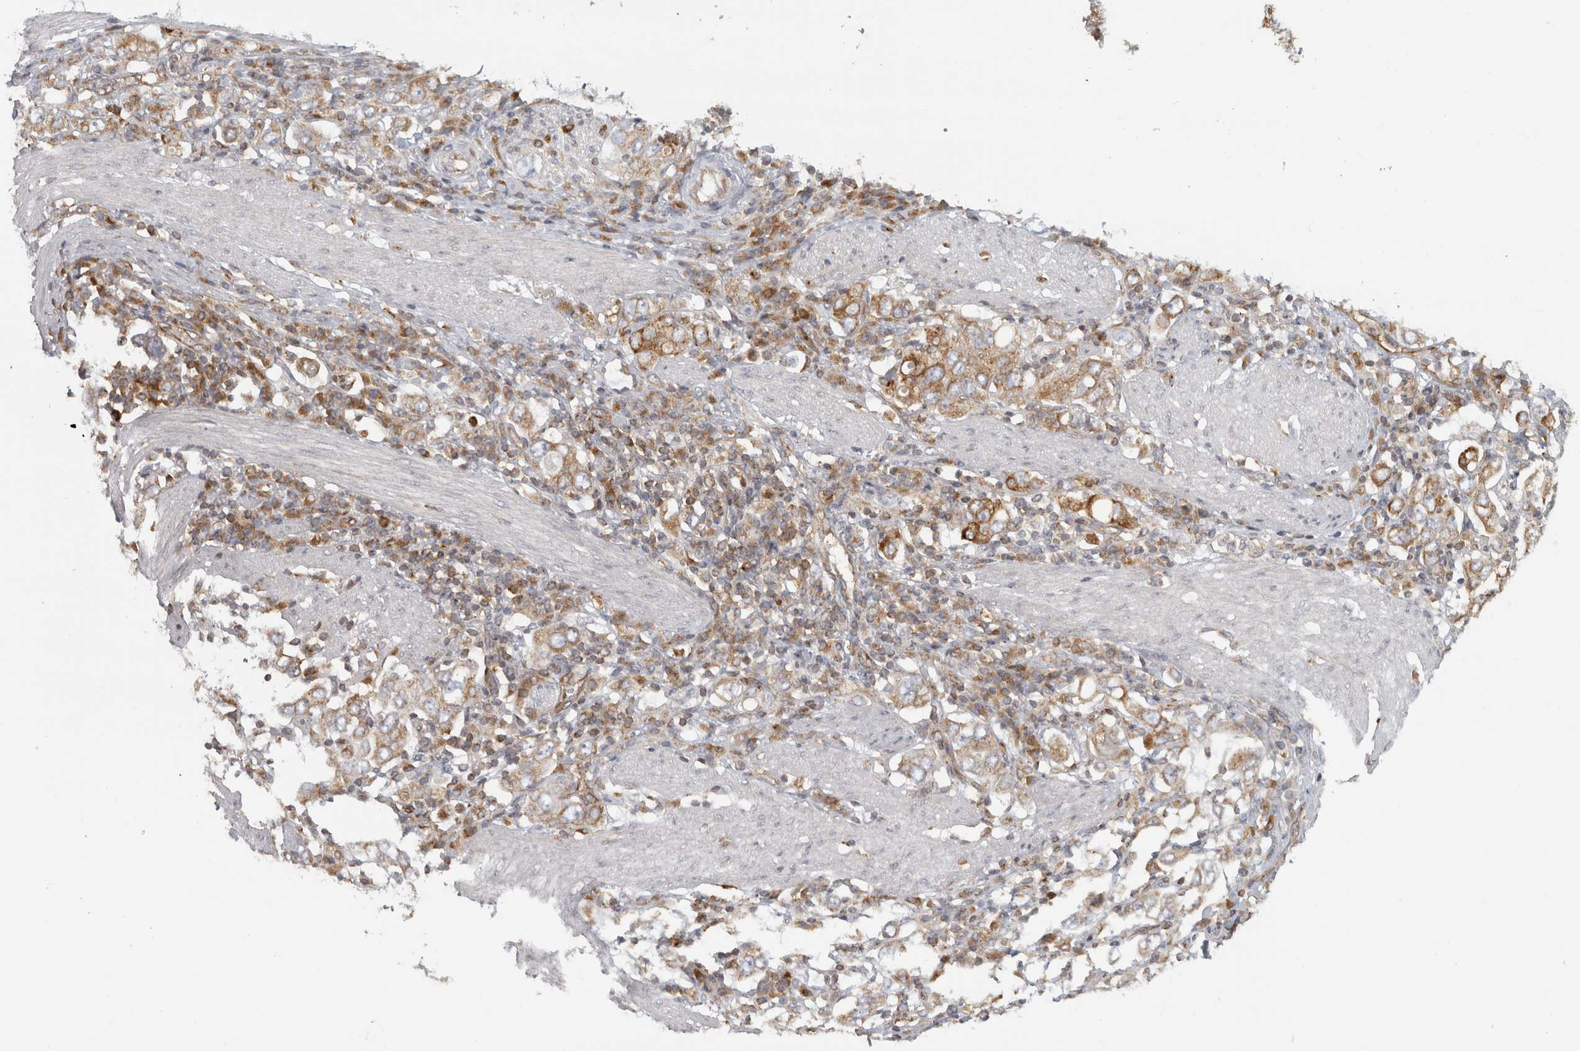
{"staining": {"intensity": "moderate", "quantity": ">75%", "location": "cytoplasmic/membranous"}, "tissue": "stomach cancer", "cell_type": "Tumor cells", "image_type": "cancer", "snomed": [{"axis": "morphology", "description": "Adenocarcinoma, NOS"}, {"axis": "topography", "description": "Stomach, upper"}], "caption": "Tumor cells show moderate cytoplasmic/membranous expression in about >75% of cells in stomach adenocarcinoma. Using DAB (brown) and hematoxylin (blue) stains, captured at high magnification using brightfield microscopy.", "gene": "HLA-E", "patient": {"sex": "male", "age": 62}}